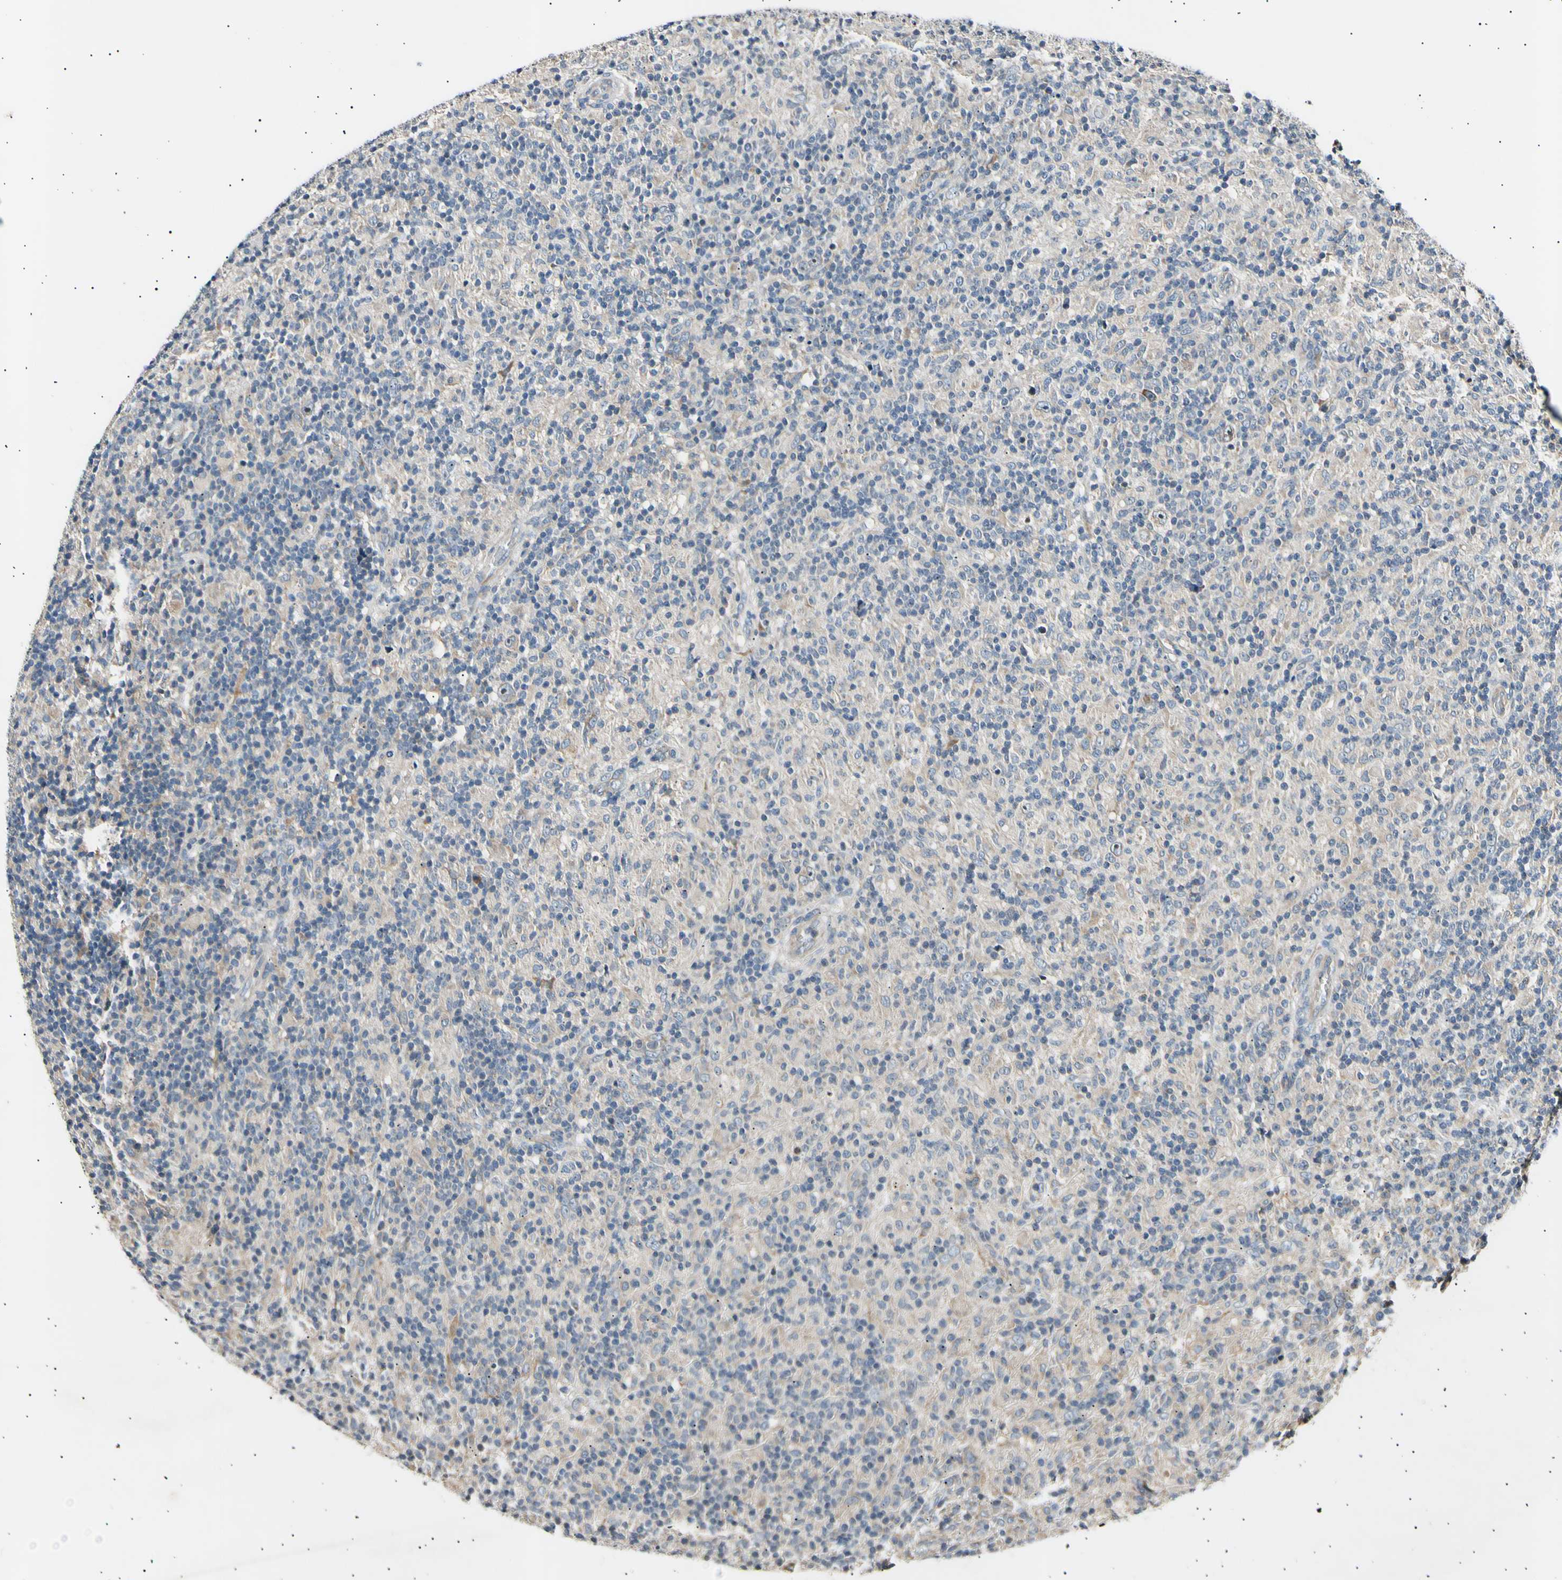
{"staining": {"intensity": "weak", "quantity": ">75%", "location": "cytoplasmic/membranous"}, "tissue": "lymphoma", "cell_type": "Tumor cells", "image_type": "cancer", "snomed": [{"axis": "morphology", "description": "Hodgkin's disease, NOS"}, {"axis": "topography", "description": "Lymph node"}], "caption": "Immunohistochemistry (DAB (3,3'-diaminobenzidine)) staining of human lymphoma displays weak cytoplasmic/membranous protein positivity in approximately >75% of tumor cells. The protein of interest is stained brown, and the nuclei are stained in blue (DAB IHC with brightfield microscopy, high magnification).", "gene": "ITGA6", "patient": {"sex": "male", "age": 70}}